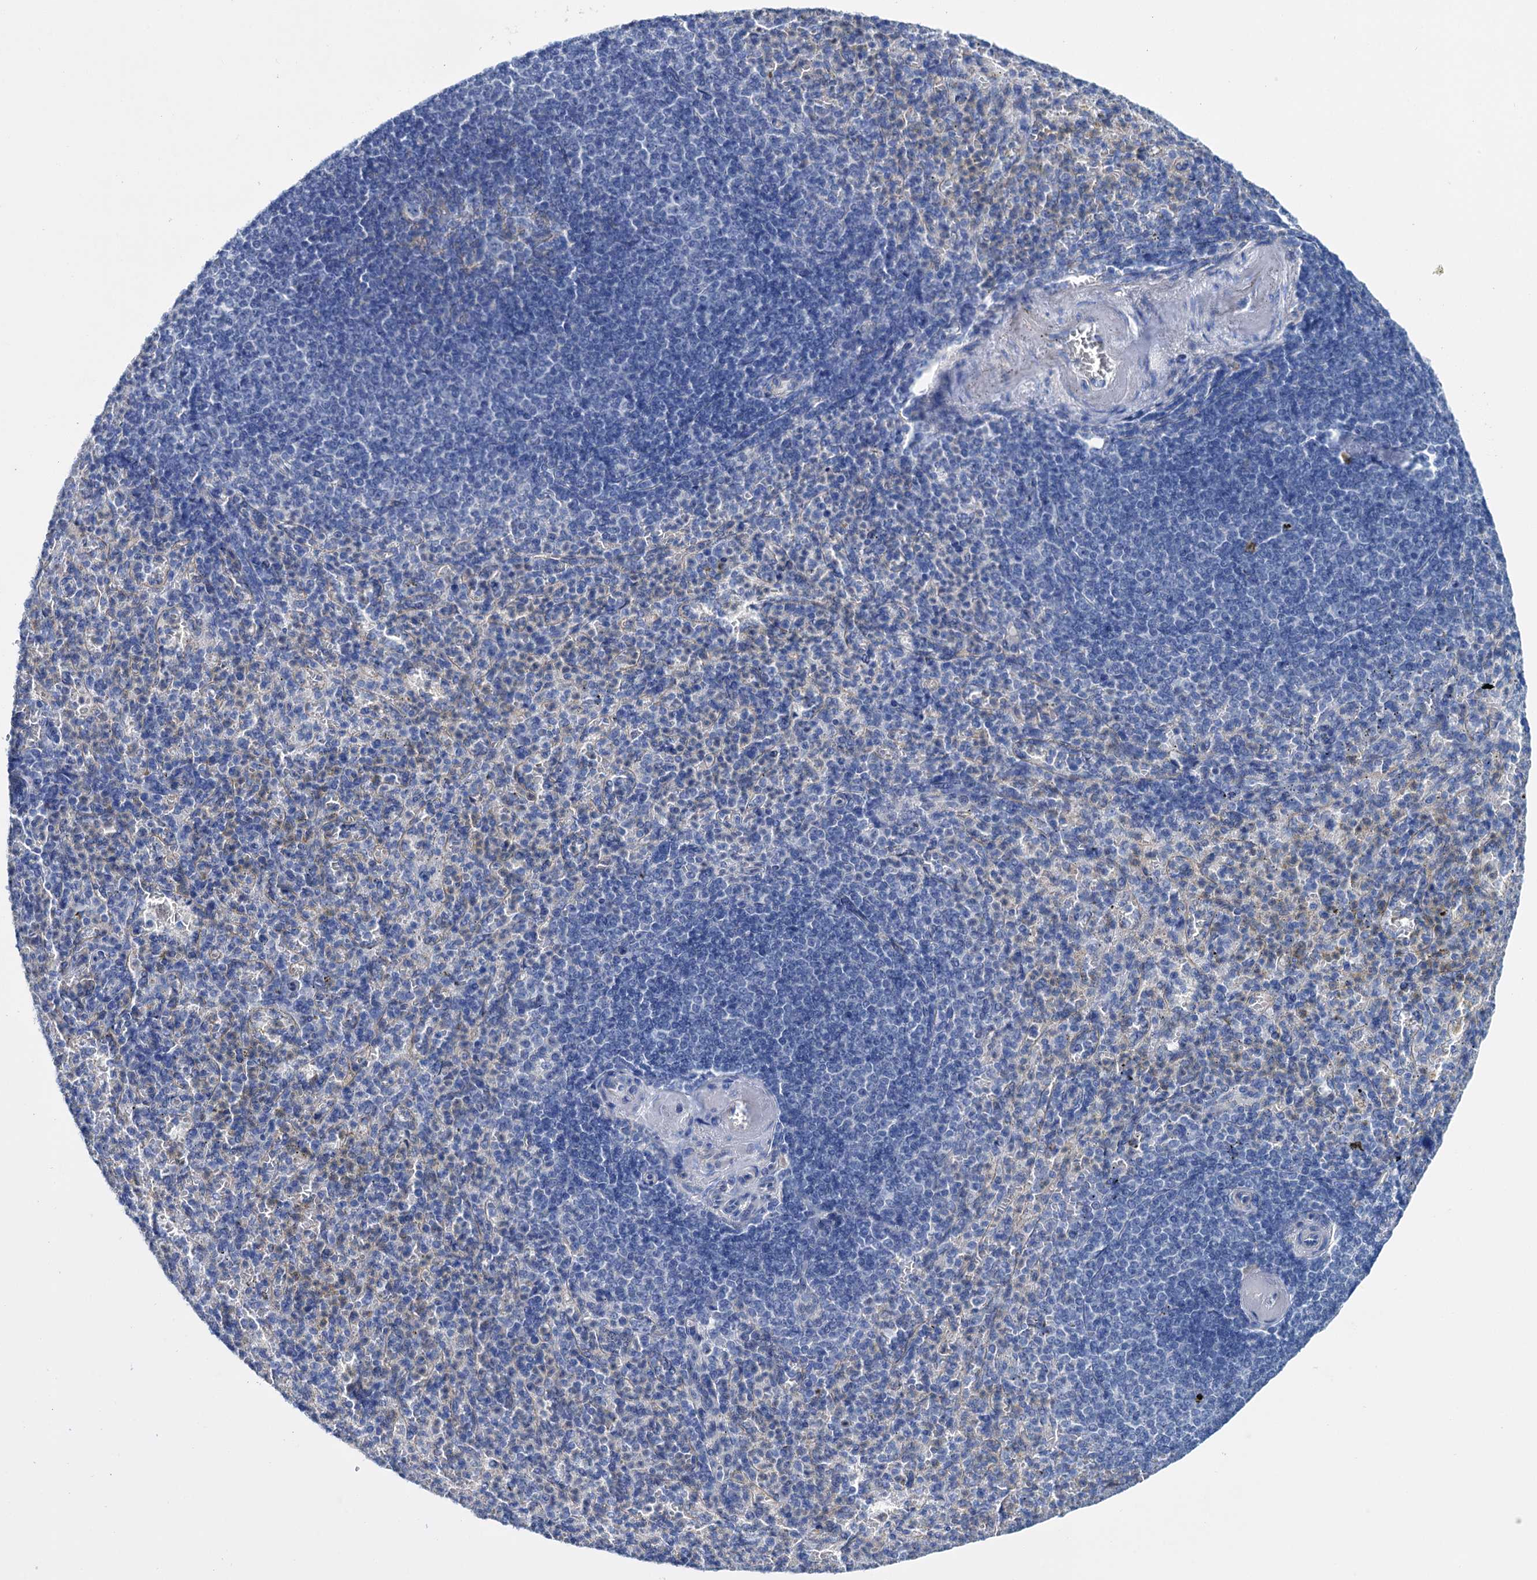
{"staining": {"intensity": "negative", "quantity": "none", "location": "none"}, "tissue": "spleen", "cell_type": "Cells in red pulp", "image_type": "normal", "snomed": [{"axis": "morphology", "description": "Normal tissue, NOS"}, {"axis": "topography", "description": "Spleen"}], "caption": "This is an immunohistochemistry (IHC) micrograph of unremarkable human spleen. There is no positivity in cells in red pulp.", "gene": "FAAP20", "patient": {"sex": "female", "age": 74}}